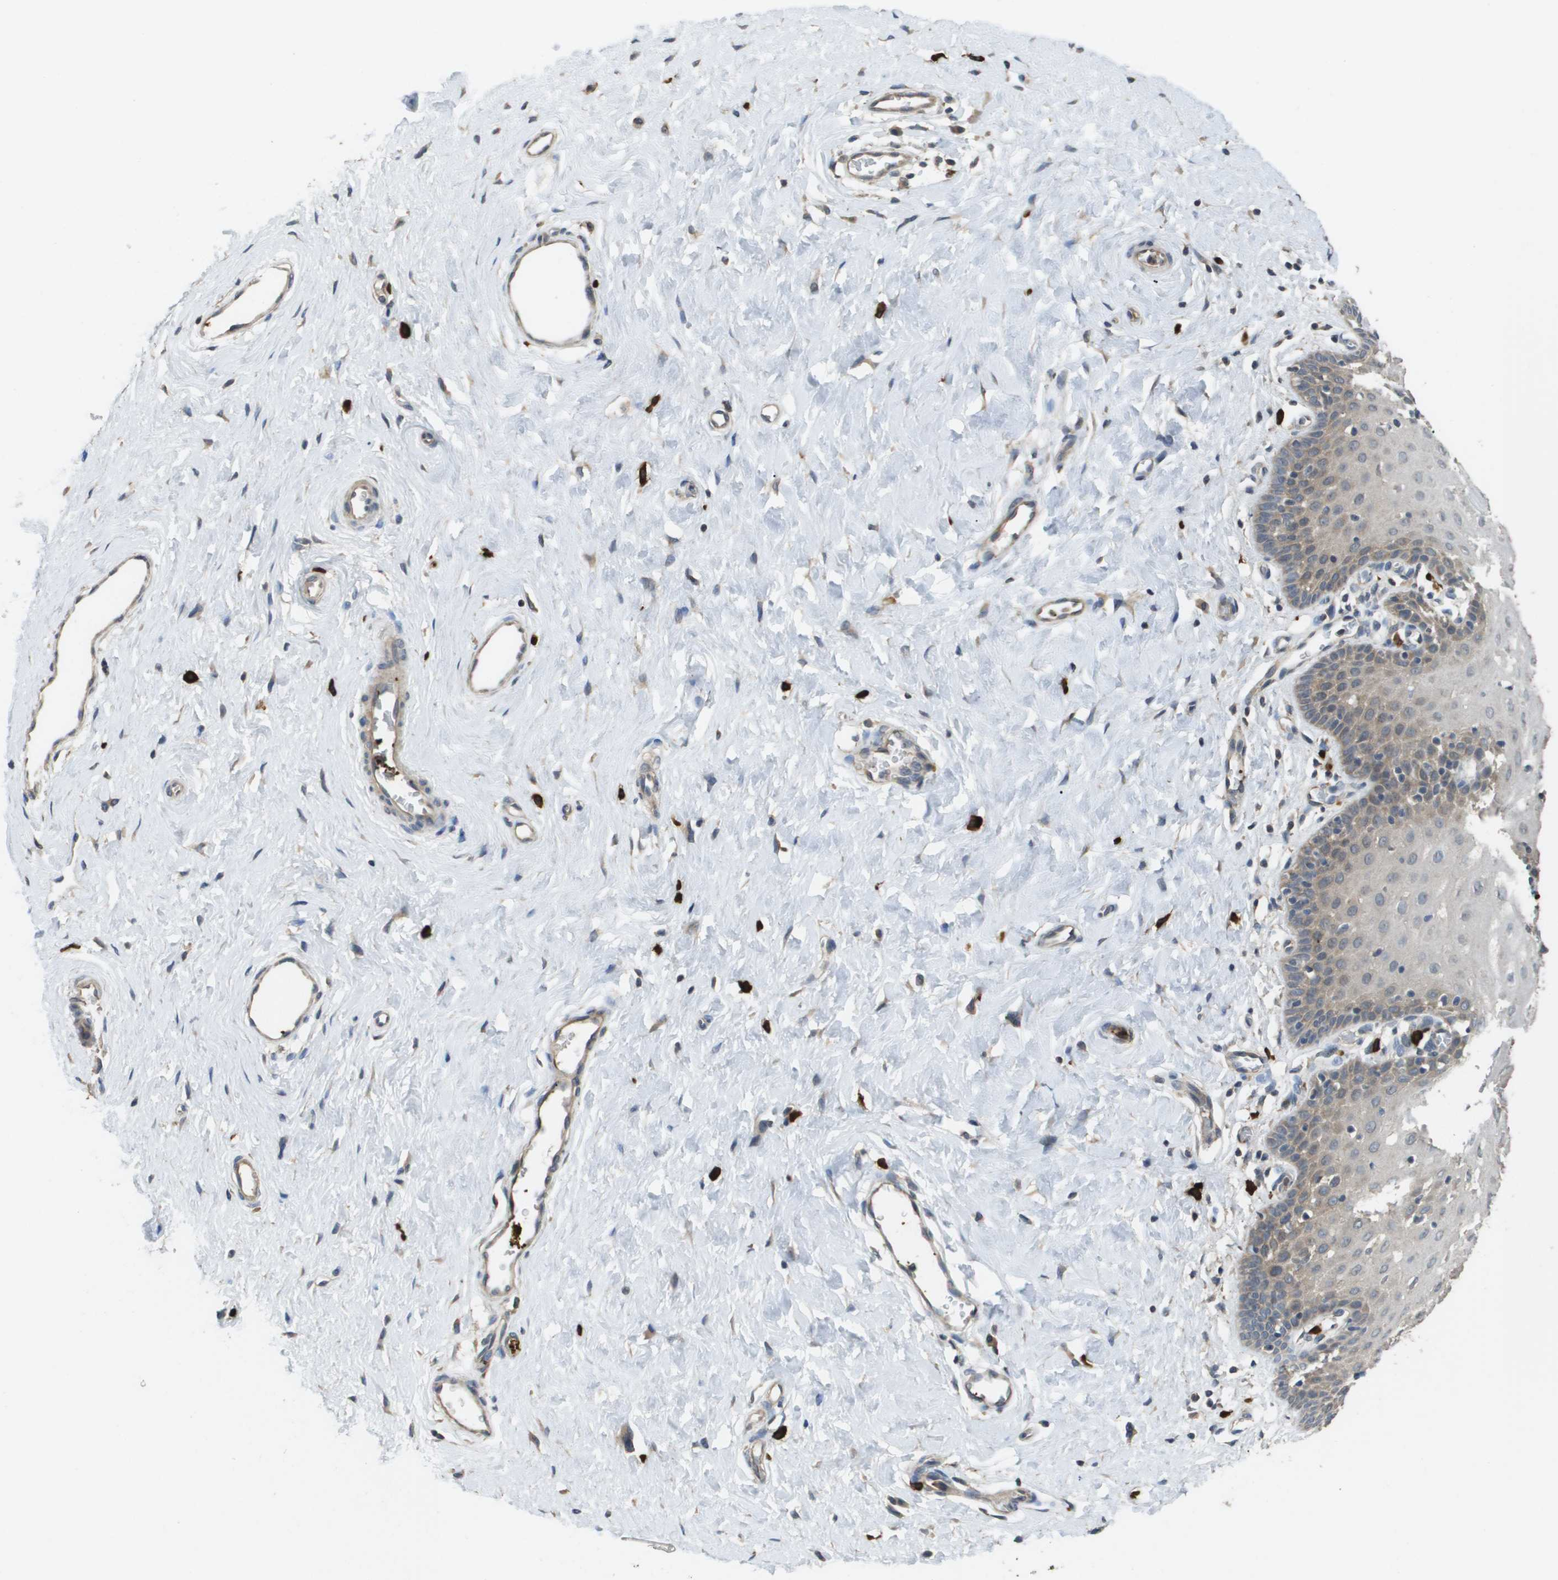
{"staining": {"intensity": "weak", "quantity": ">75%", "location": "cytoplasmic/membranous"}, "tissue": "cervix", "cell_type": "Squamous epithelial cells", "image_type": "normal", "snomed": [{"axis": "morphology", "description": "Normal tissue, NOS"}, {"axis": "topography", "description": "Cervix"}], "caption": "Protein expression analysis of unremarkable human cervix reveals weak cytoplasmic/membranous staining in approximately >75% of squamous epithelial cells.", "gene": "RAB27B", "patient": {"sex": "female", "age": 55}}